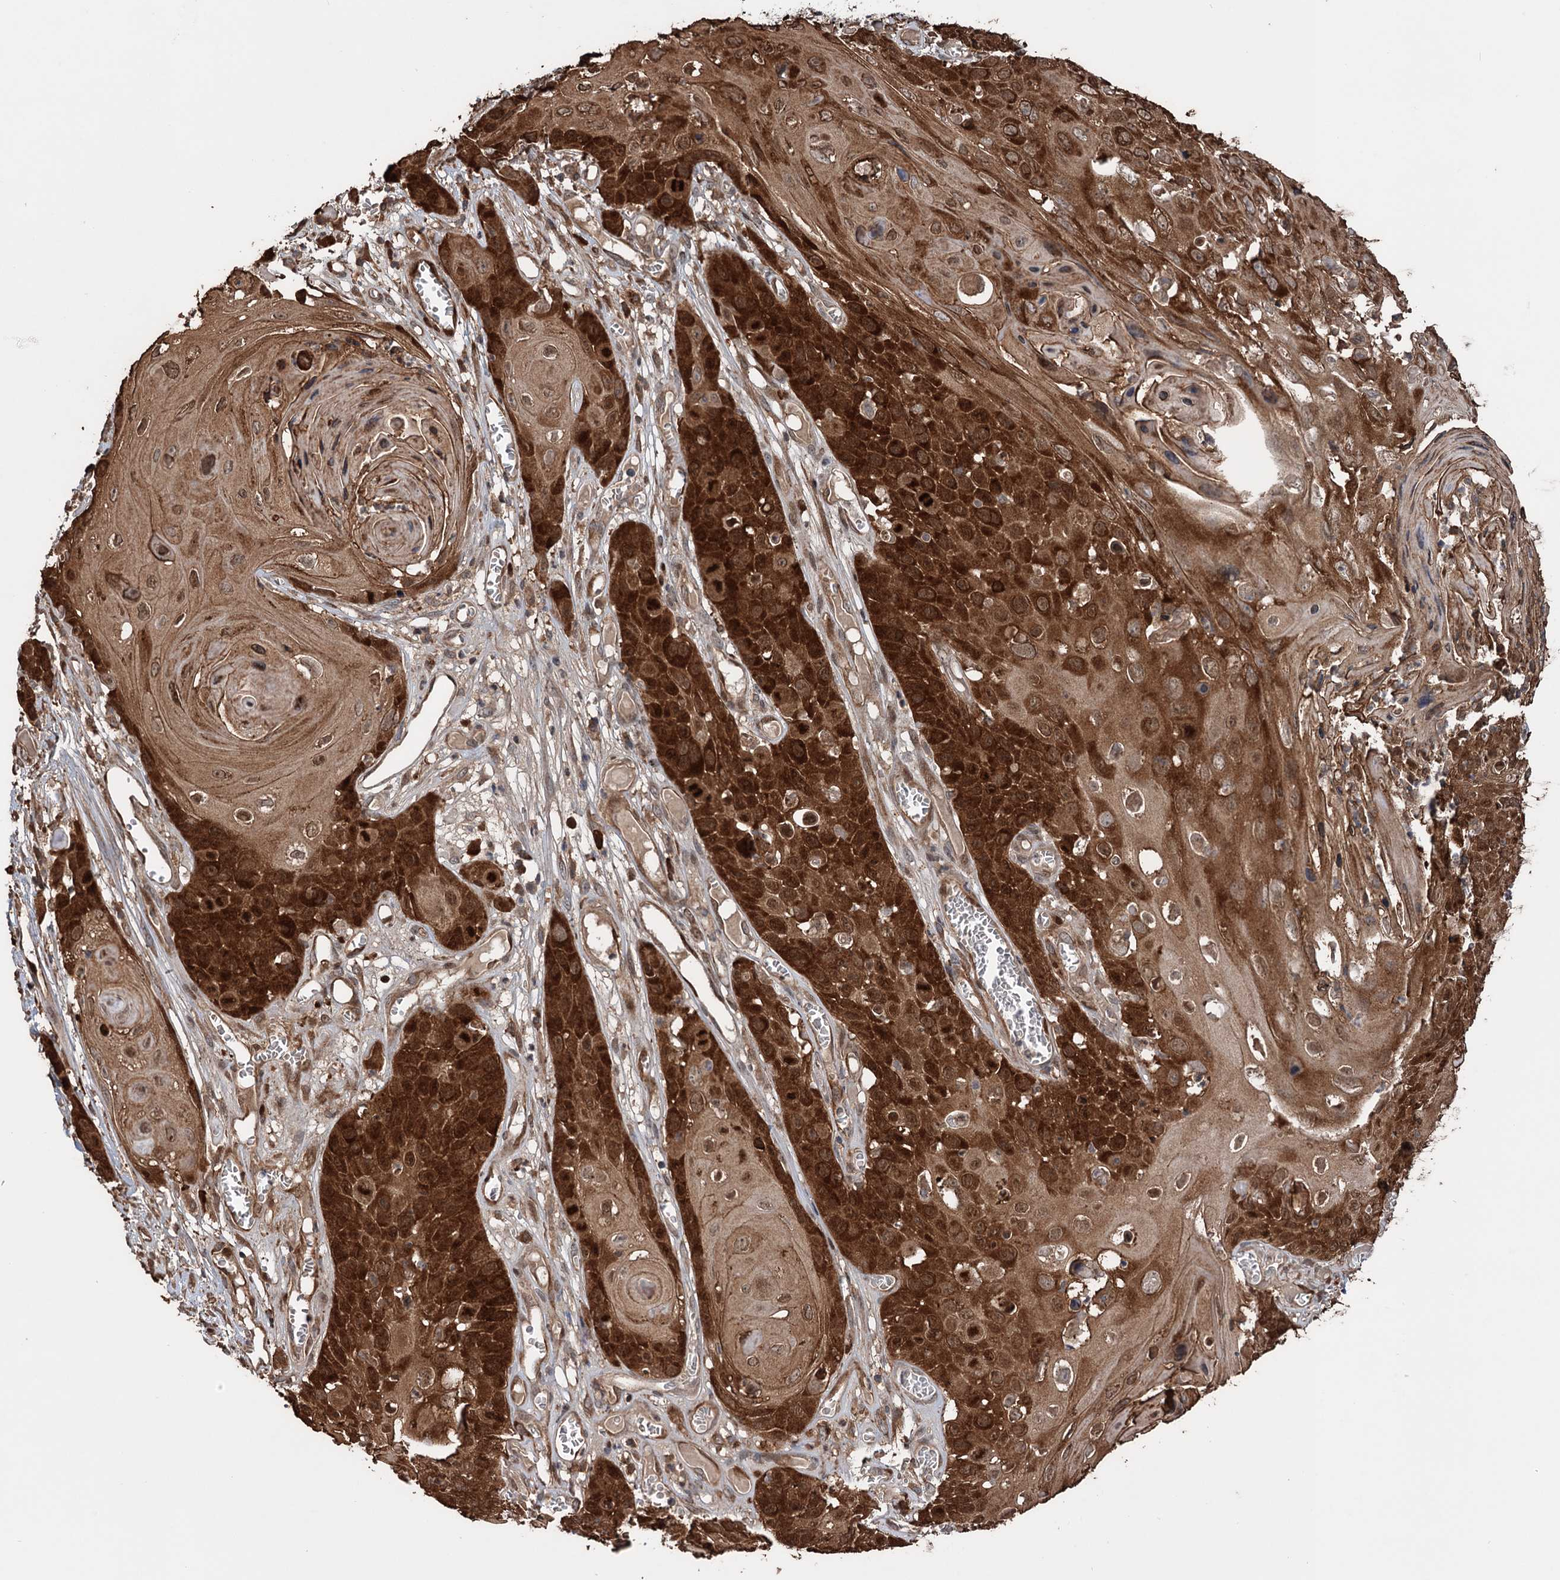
{"staining": {"intensity": "strong", "quantity": ">75%", "location": "cytoplasmic/membranous,nuclear"}, "tissue": "skin cancer", "cell_type": "Tumor cells", "image_type": "cancer", "snomed": [{"axis": "morphology", "description": "Squamous cell carcinoma, NOS"}, {"axis": "topography", "description": "Skin"}], "caption": "An immunohistochemistry (IHC) micrograph of tumor tissue is shown. Protein staining in brown labels strong cytoplasmic/membranous and nuclear positivity in skin squamous cell carcinoma within tumor cells.", "gene": "NCAPD2", "patient": {"sex": "male", "age": 55}}